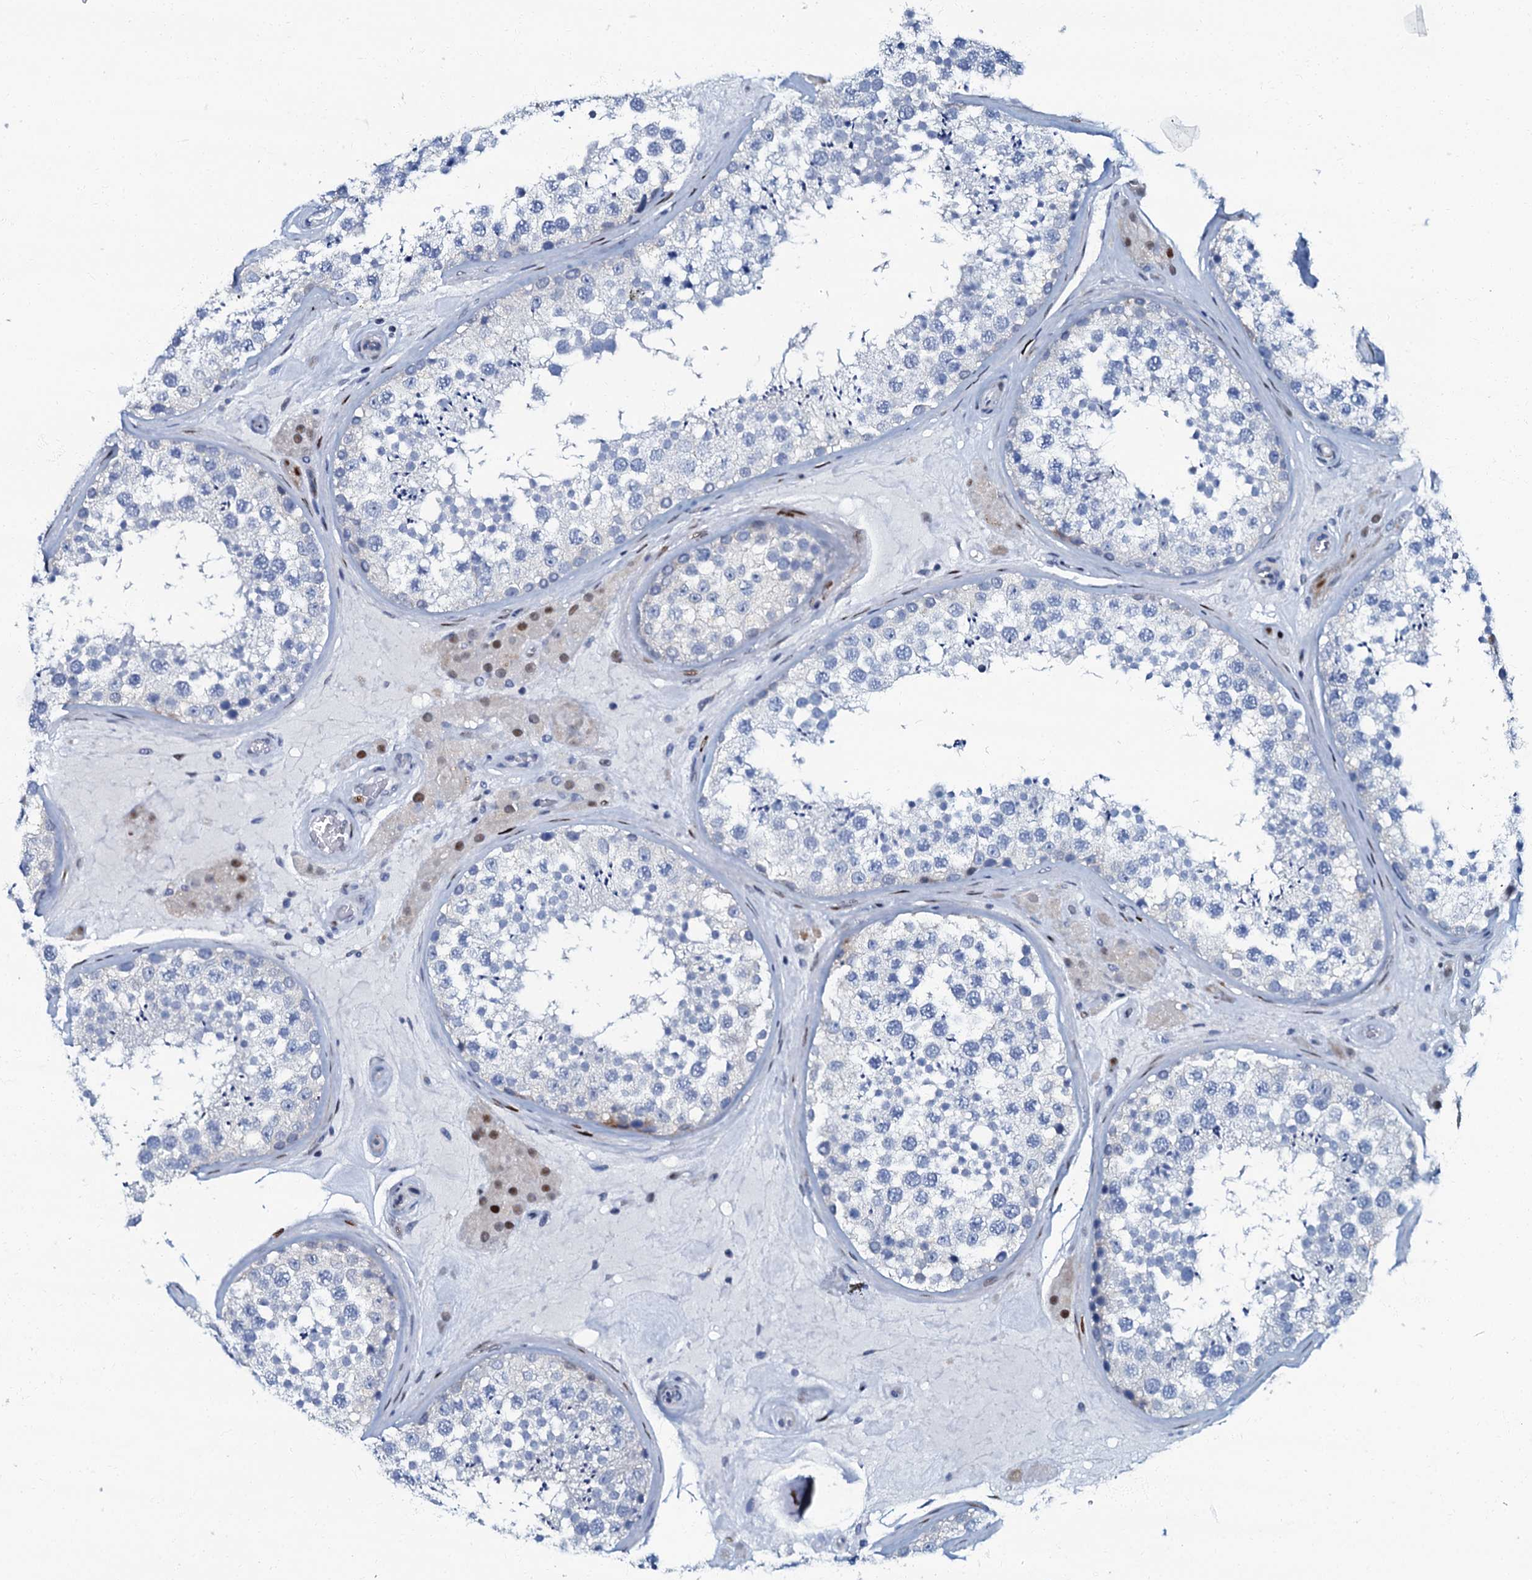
{"staining": {"intensity": "negative", "quantity": "none", "location": "none"}, "tissue": "testis", "cell_type": "Cells in seminiferous ducts", "image_type": "normal", "snomed": [{"axis": "morphology", "description": "Normal tissue, NOS"}, {"axis": "topography", "description": "Testis"}], "caption": "The immunohistochemistry photomicrograph has no significant expression in cells in seminiferous ducts of testis. Brightfield microscopy of immunohistochemistry (IHC) stained with DAB (3,3'-diaminobenzidine) (brown) and hematoxylin (blue), captured at high magnification.", "gene": "MFSD5", "patient": {"sex": "male", "age": 46}}